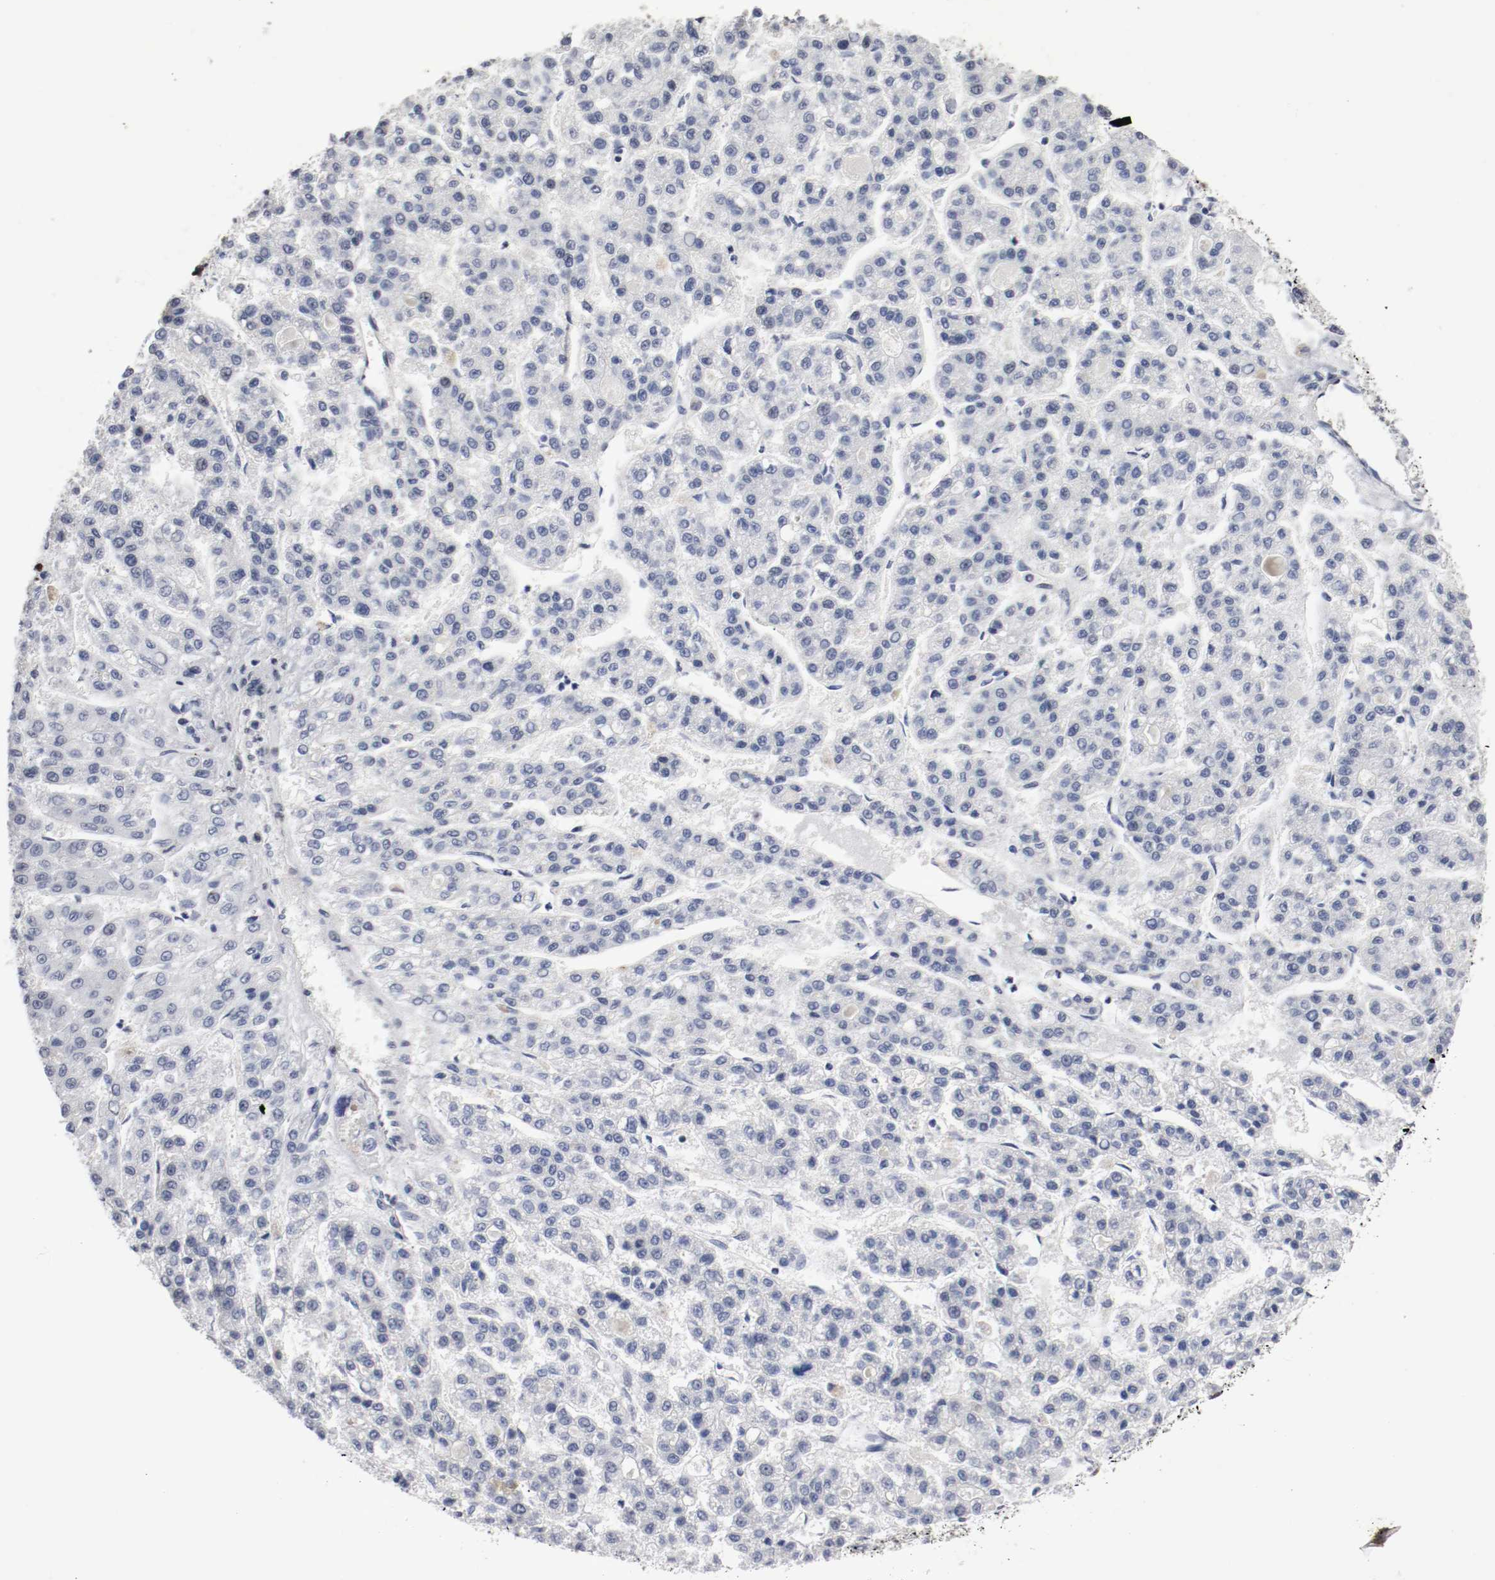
{"staining": {"intensity": "moderate", "quantity": "<25%", "location": "nuclear"}, "tissue": "liver cancer", "cell_type": "Tumor cells", "image_type": "cancer", "snomed": [{"axis": "morphology", "description": "Carcinoma, Hepatocellular, NOS"}, {"axis": "topography", "description": "Liver"}], "caption": "Tumor cells show low levels of moderate nuclear staining in about <25% of cells in liver cancer. The staining is performed using DAB (3,3'-diaminobenzidine) brown chromogen to label protein expression. The nuclei are counter-stained blue using hematoxylin.", "gene": "MEF2D", "patient": {"sex": "male", "age": 70}}